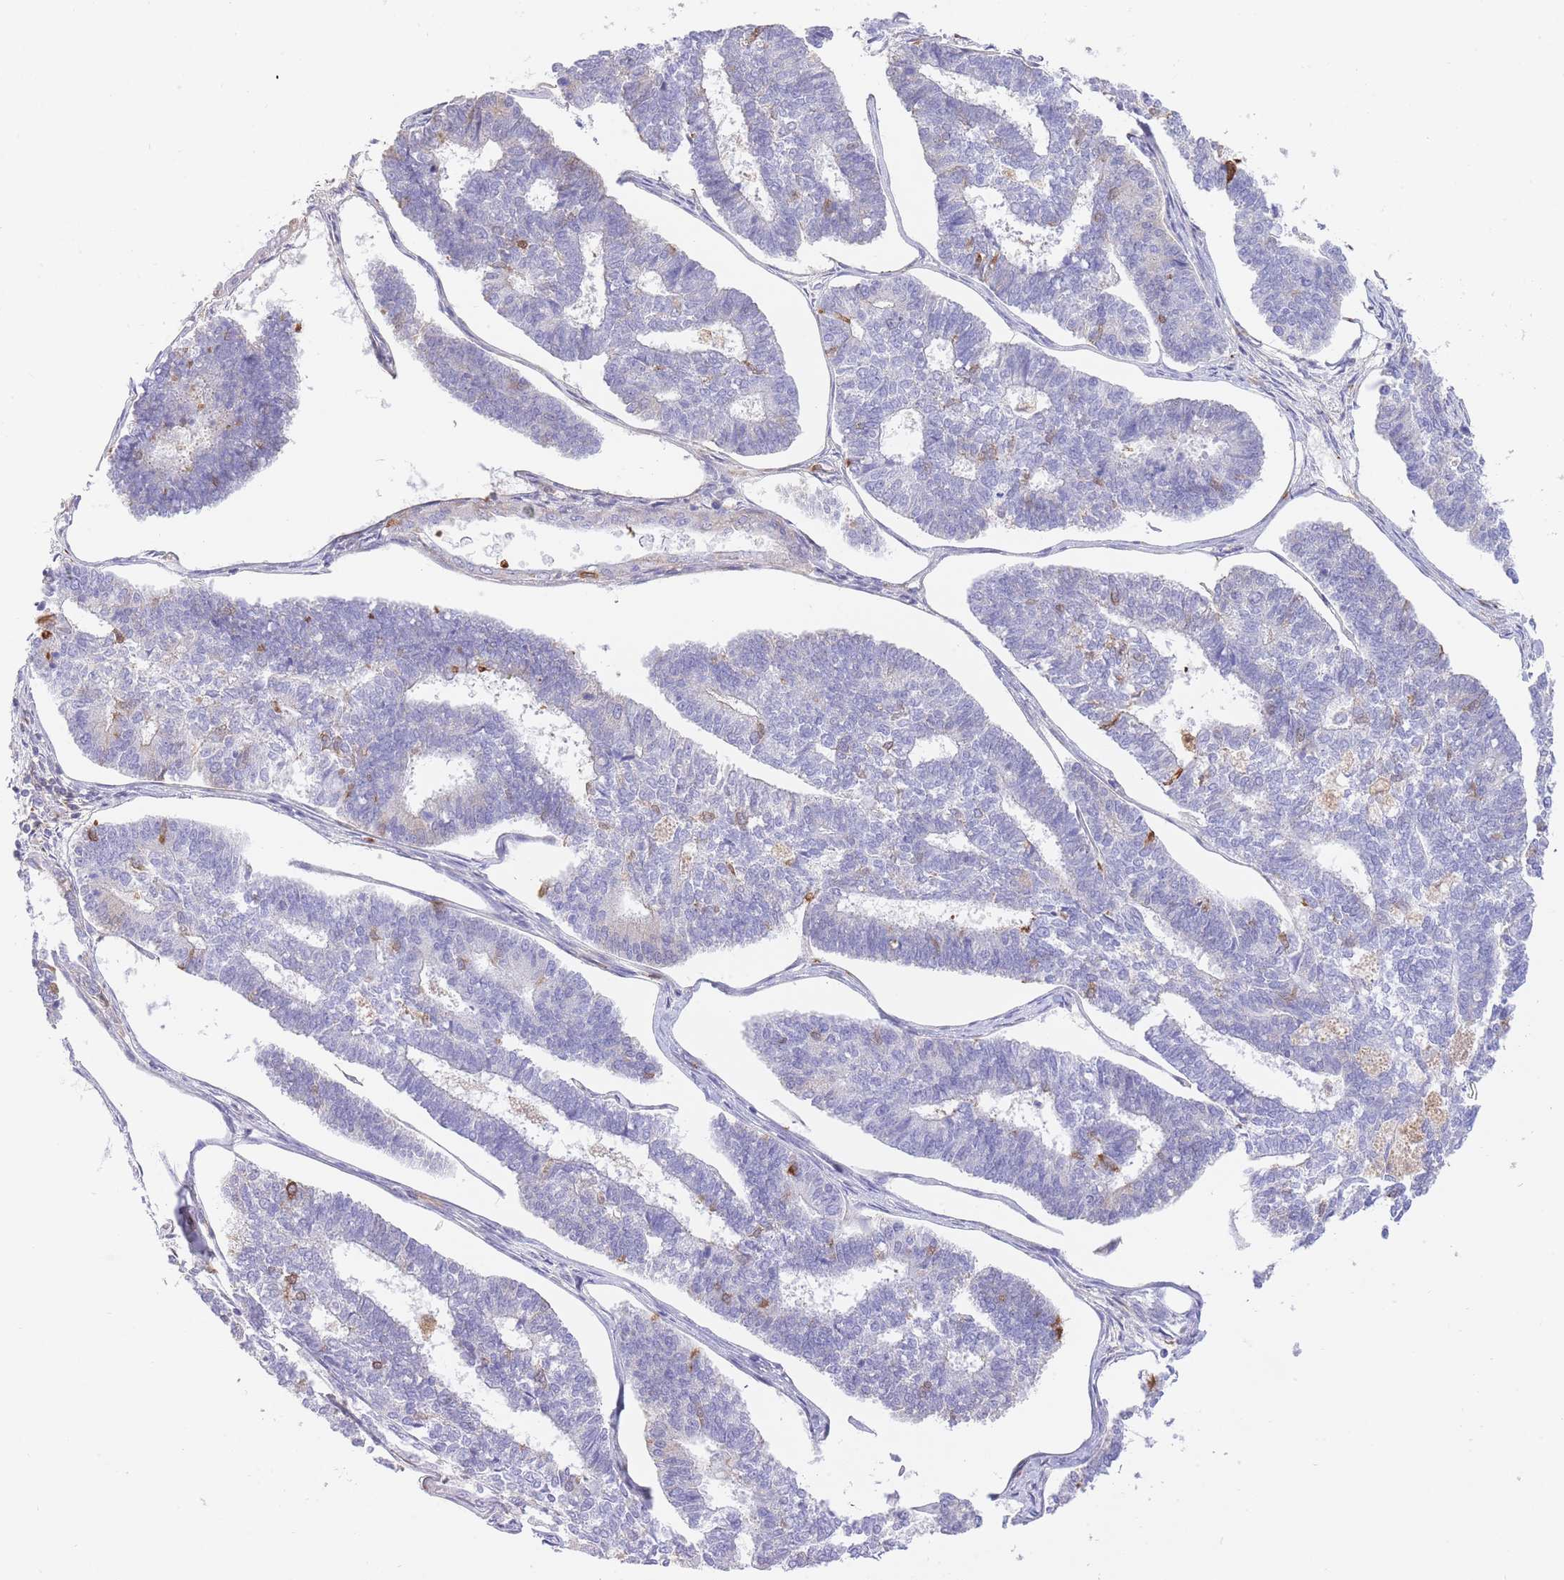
{"staining": {"intensity": "negative", "quantity": "none", "location": "none"}, "tissue": "endometrial cancer", "cell_type": "Tumor cells", "image_type": "cancer", "snomed": [{"axis": "morphology", "description": "Adenocarcinoma, NOS"}, {"axis": "topography", "description": "Endometrium"}], "caption": "DAB immunohistochemical staining of endometrial cancer displays no significant expression in tumor cells.", "gene": "HRG", "patient": {"sex": "female", "age": 70}}